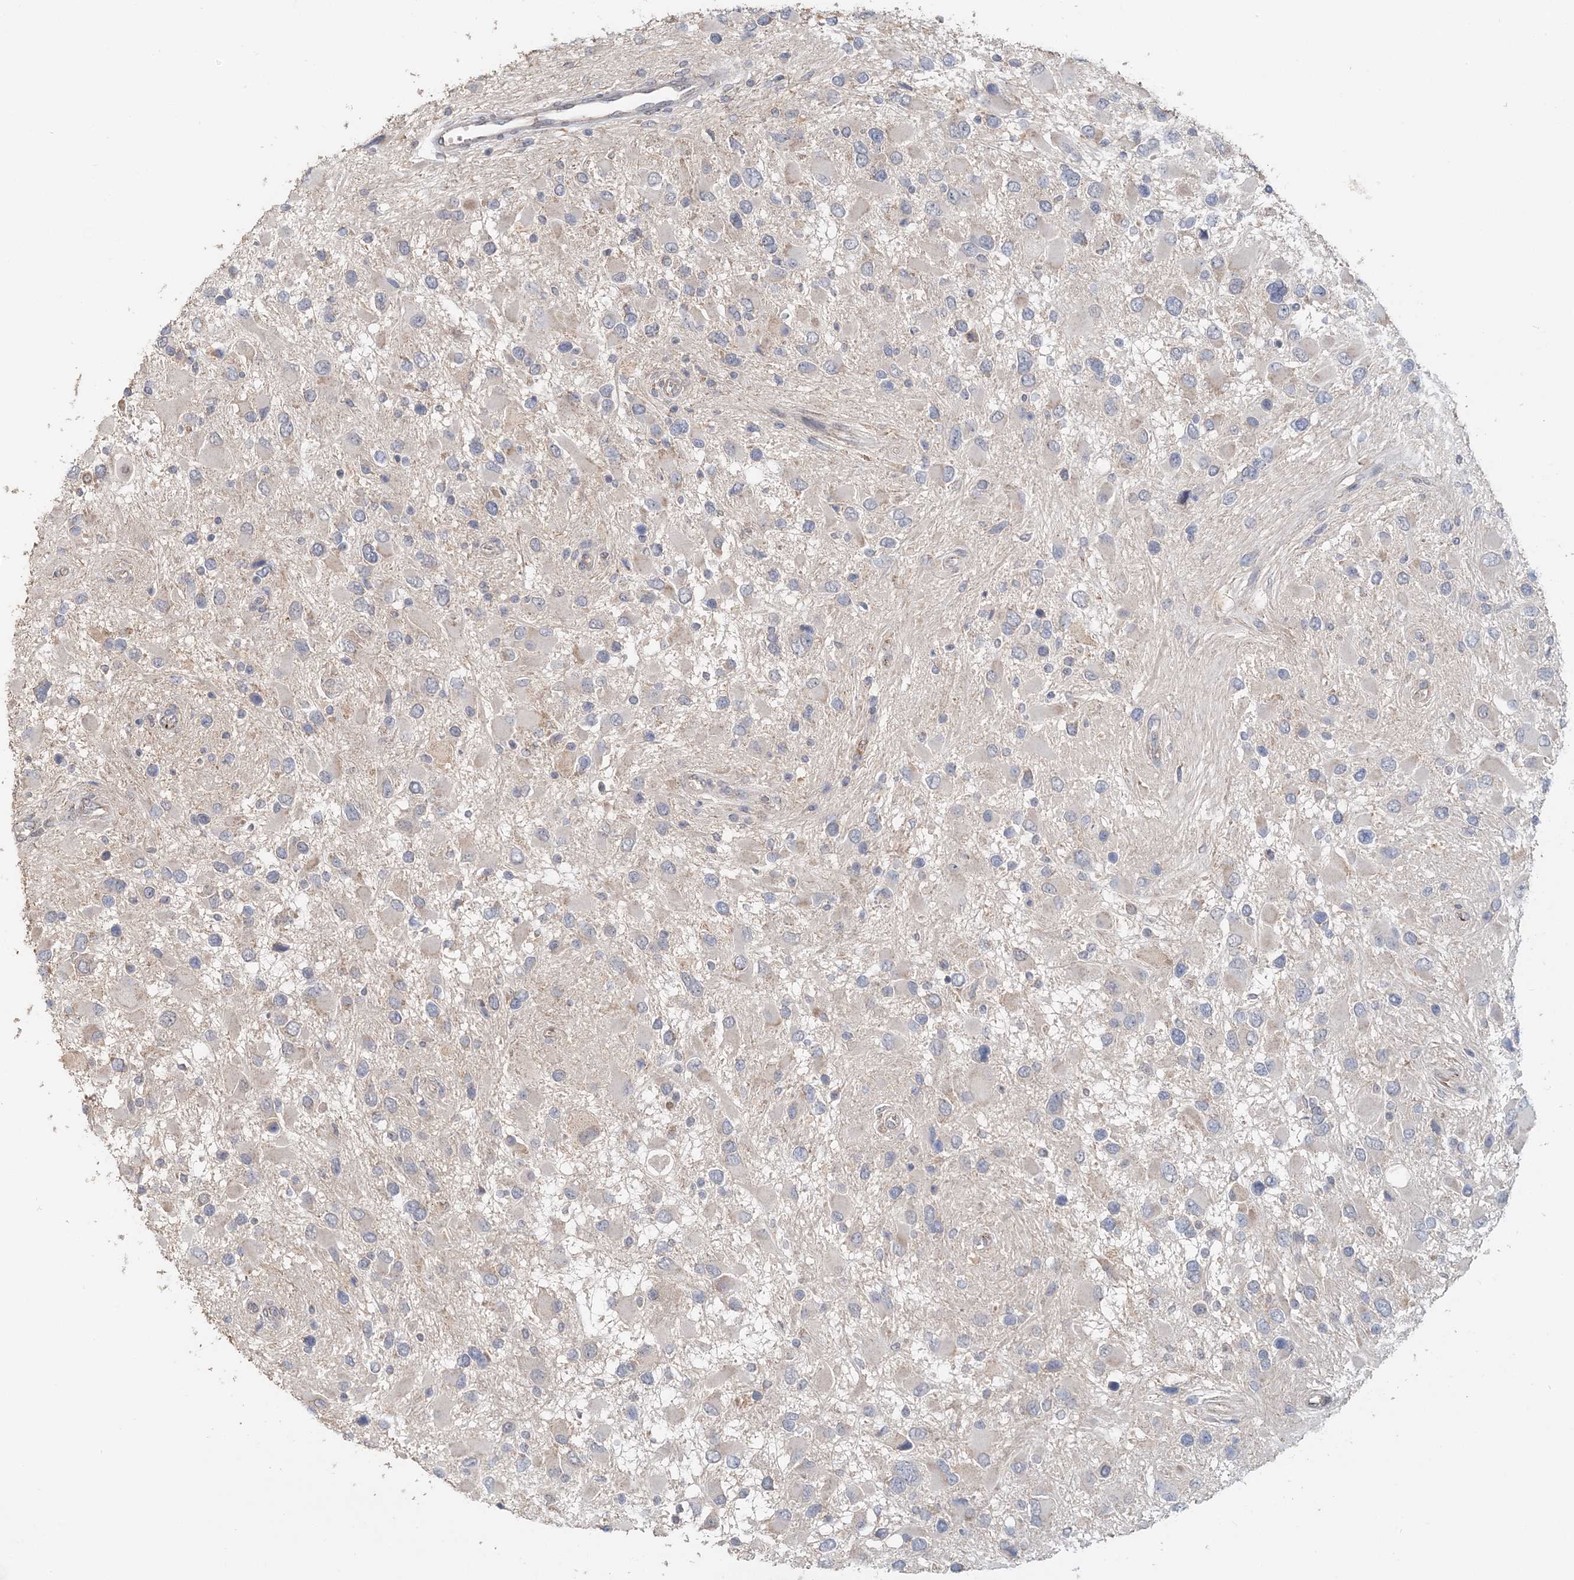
{"staining": {"intensity": "negative", "quantity": "none", "location": "none"}, "tissue": "glioma", "cell_type": "Tumor cells", "image_type": "cancer", "snomed": [{"axis": "morphology", "description": "Glioma, malignant, High grade"}, {"axis": "topography", "description": "Brain"}], "caption": "Tumor cells are negative for brown protein staining in high-grade glioma (malignant).", "gene": "FBXO38", "patient": {"sex": "male", "age": 53}}